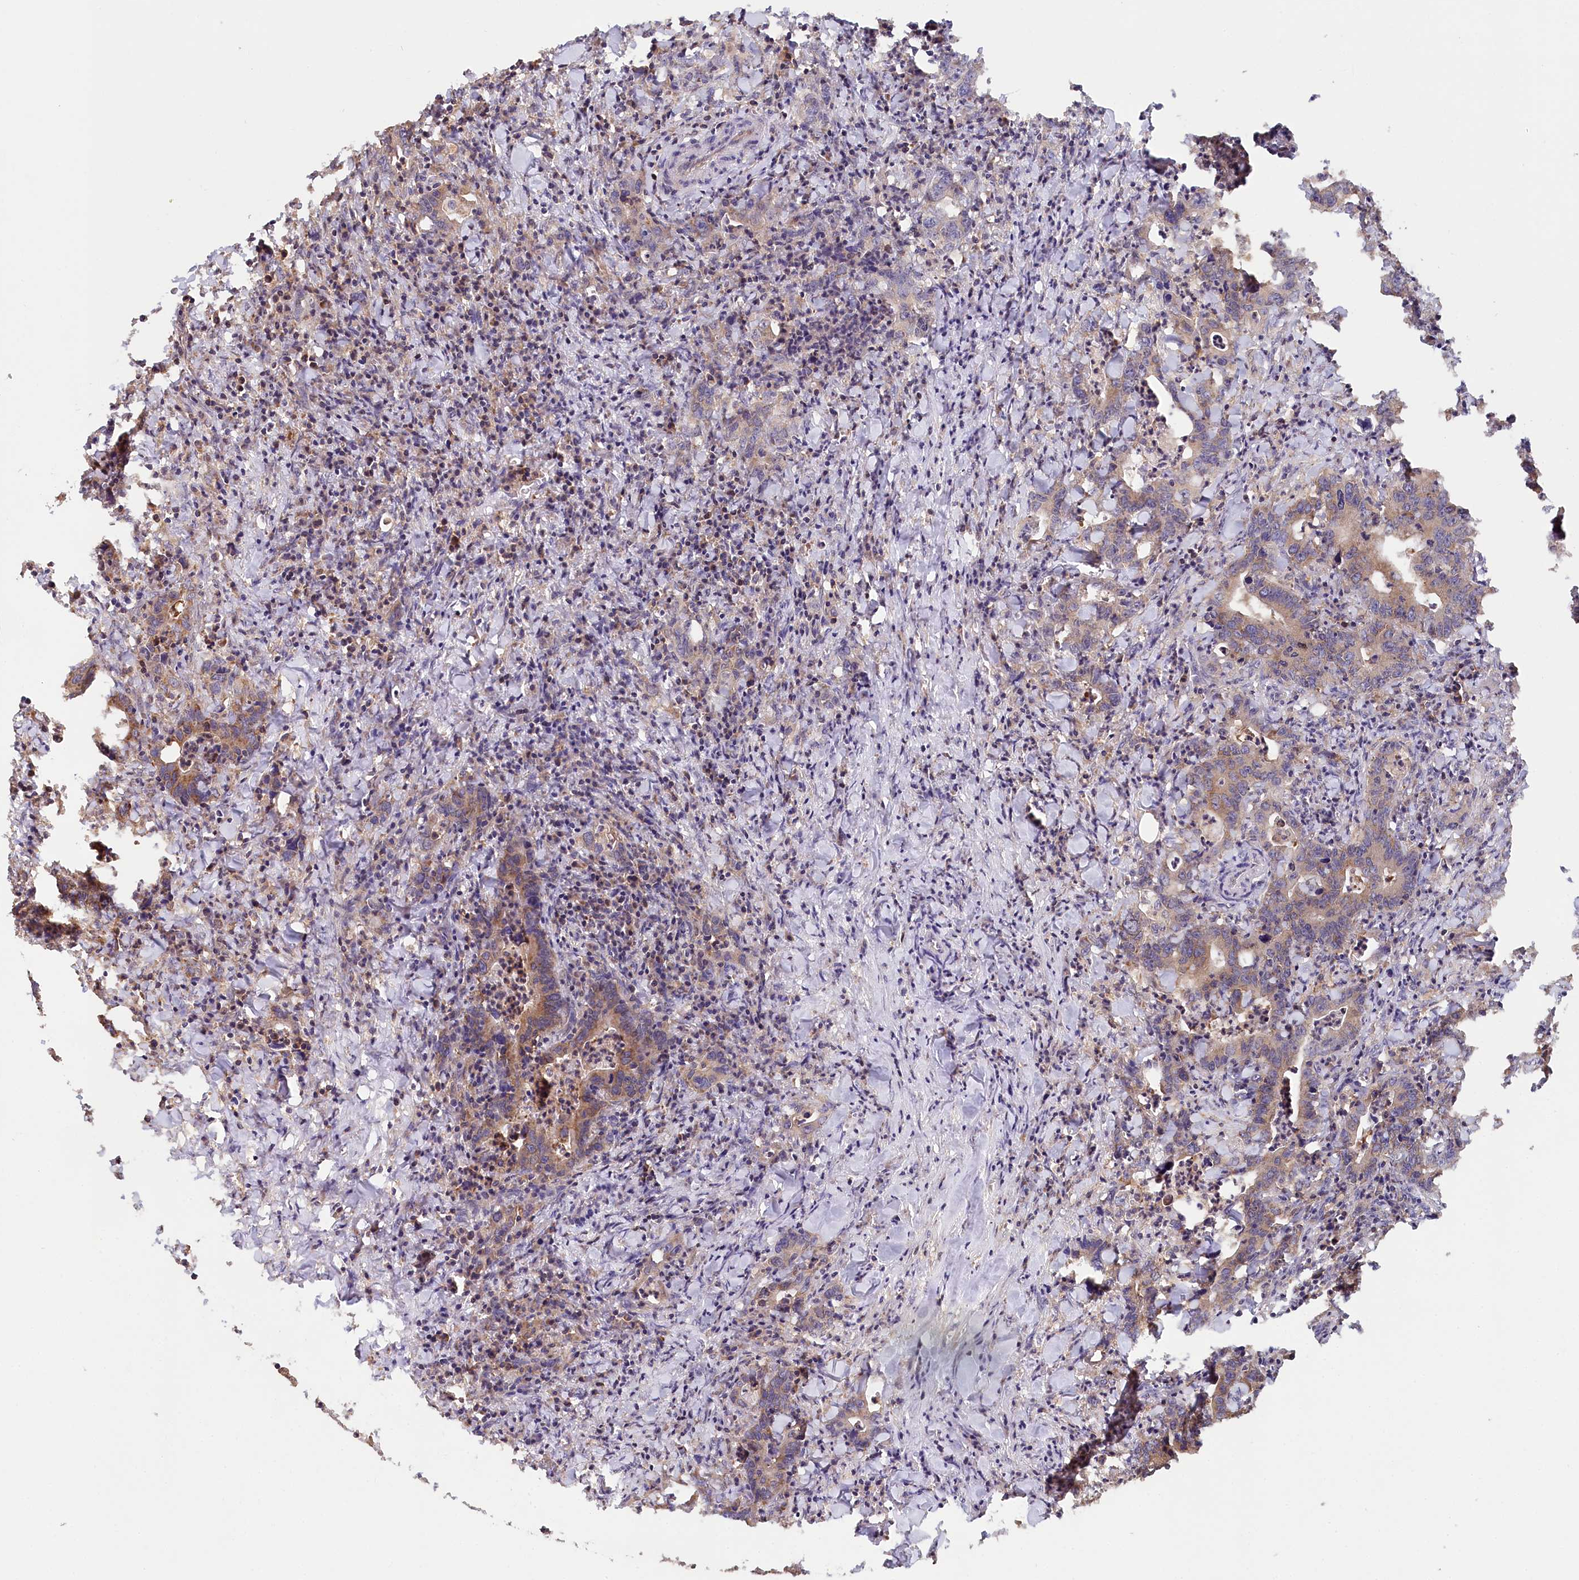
{"staining": {"intensity": "moderate", "quantity": "<25%", "location": "cytoplasmic/membranous"}, "tissue": "colorectal cancer", "cell_type": "Tumor cells", "image_type": "cancer", "snomed": [{"axis": "morphology", "description": "Adenocarcinoma, NOS"}, {"axis": "topography", "description": "Colon"}], "caption": "DAB (3,3'-diaminobenzidine) immunohistochemical staining of colorectal adenocarcinoma reveals moderate cytoplasmic/membranous protein positivity in approximately <25% of tumor cells.", "gene": "HAL", "patient": {"sex": "female", "age": 75}}